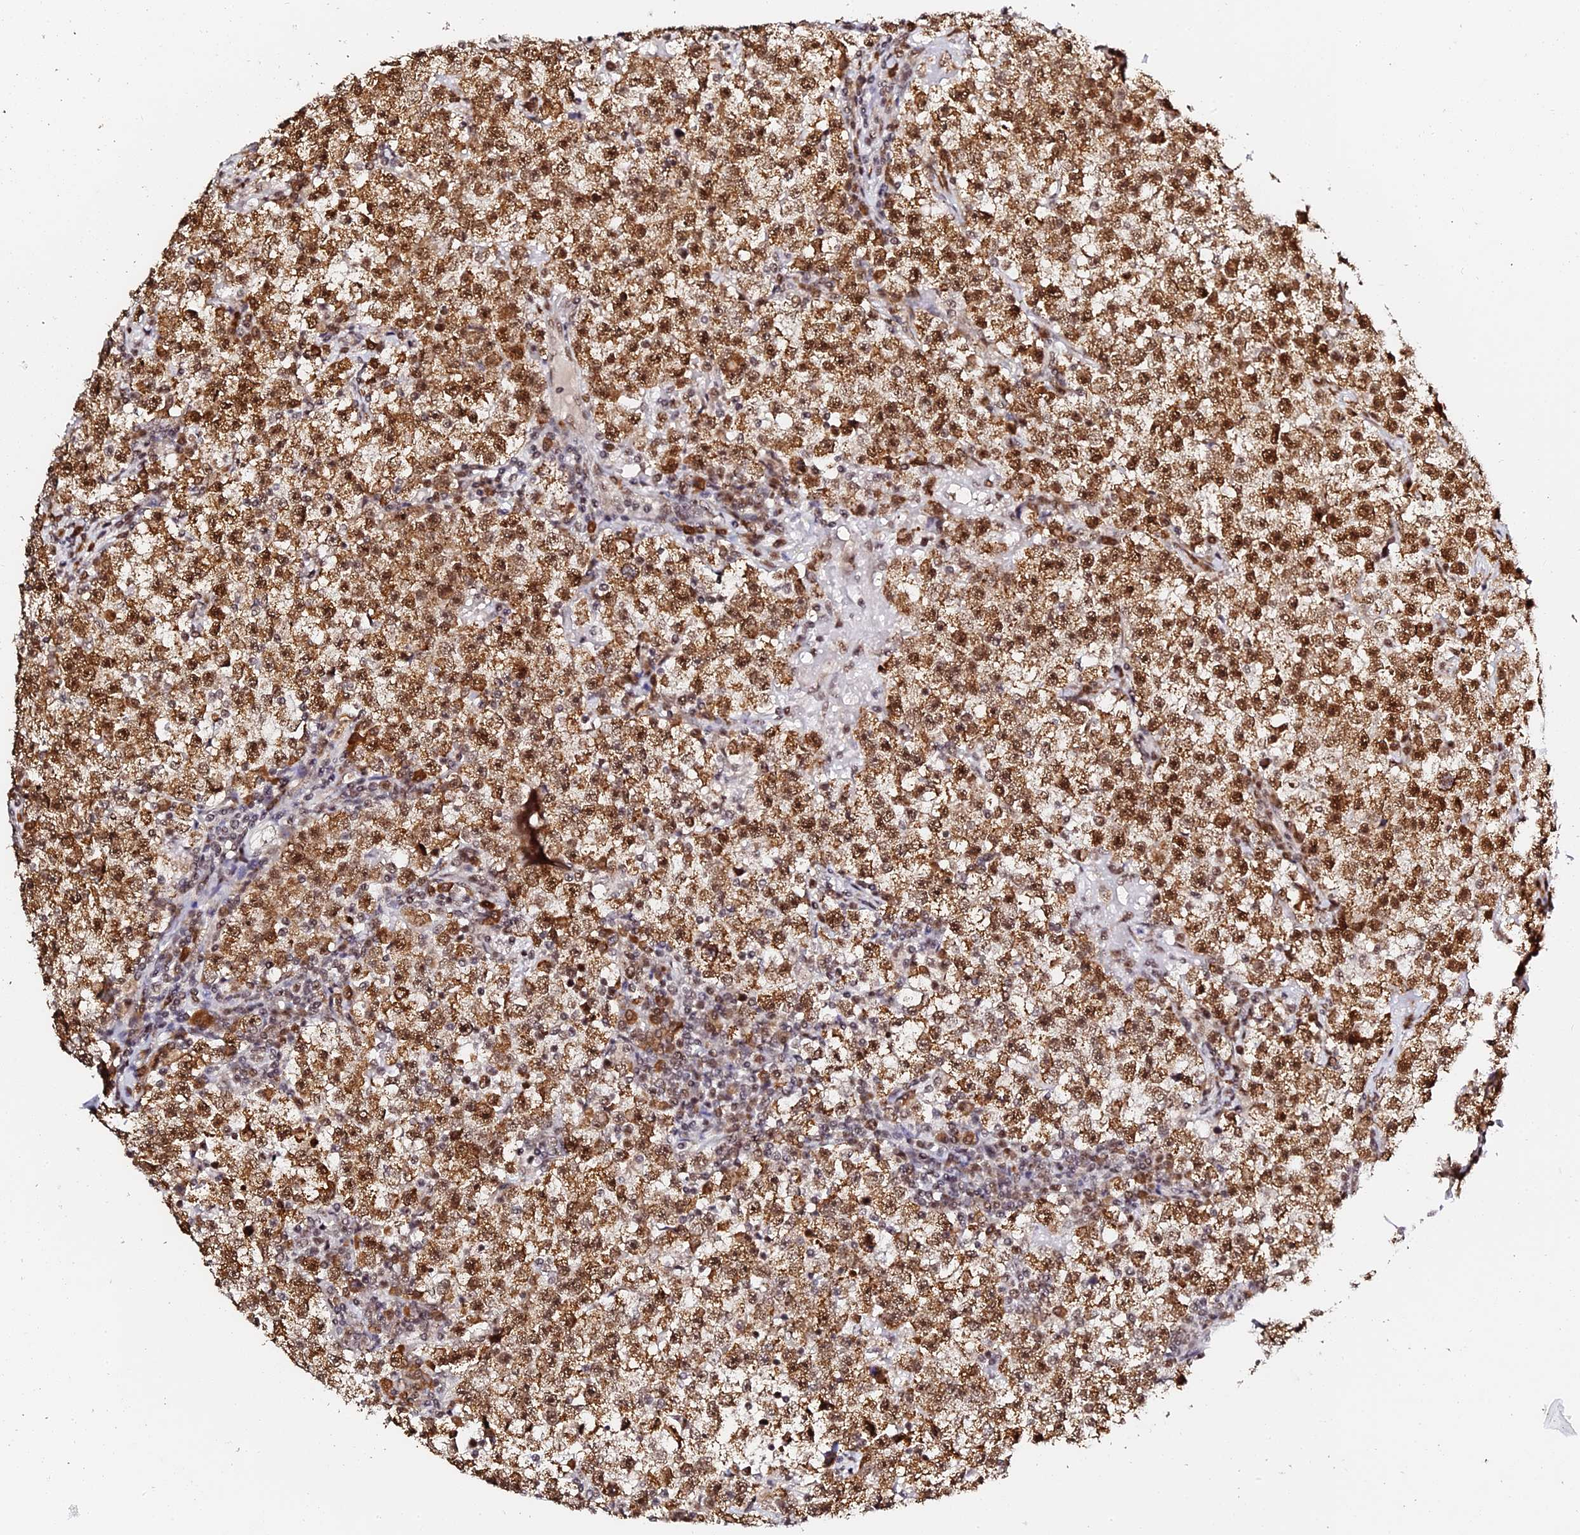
{"staining": {"intensity": "moderate", "quantity": ">75%", "location": "cytoplasmic/membranous,nuclear"}, "tissue": "testis cancer", "cell_type": "Tumor cells", "image_type": "cancer", "snomed": [{"axis": "morphology", "description": "Seminoma, NOS"}, {"axis": "topography", "description": "Testis"}], "caption": "The immunohistochemical stain labels moderate cytoplasmic/membranous and nuclear expression in tumor cells of testis cancer tissue. The staining was performed using DAB, with brown indicating positive protein expression. Nuclei are stained blue with hematoxylin.", "gene": "MCRS1", "patient": {"sex": "male", "age": 22}}